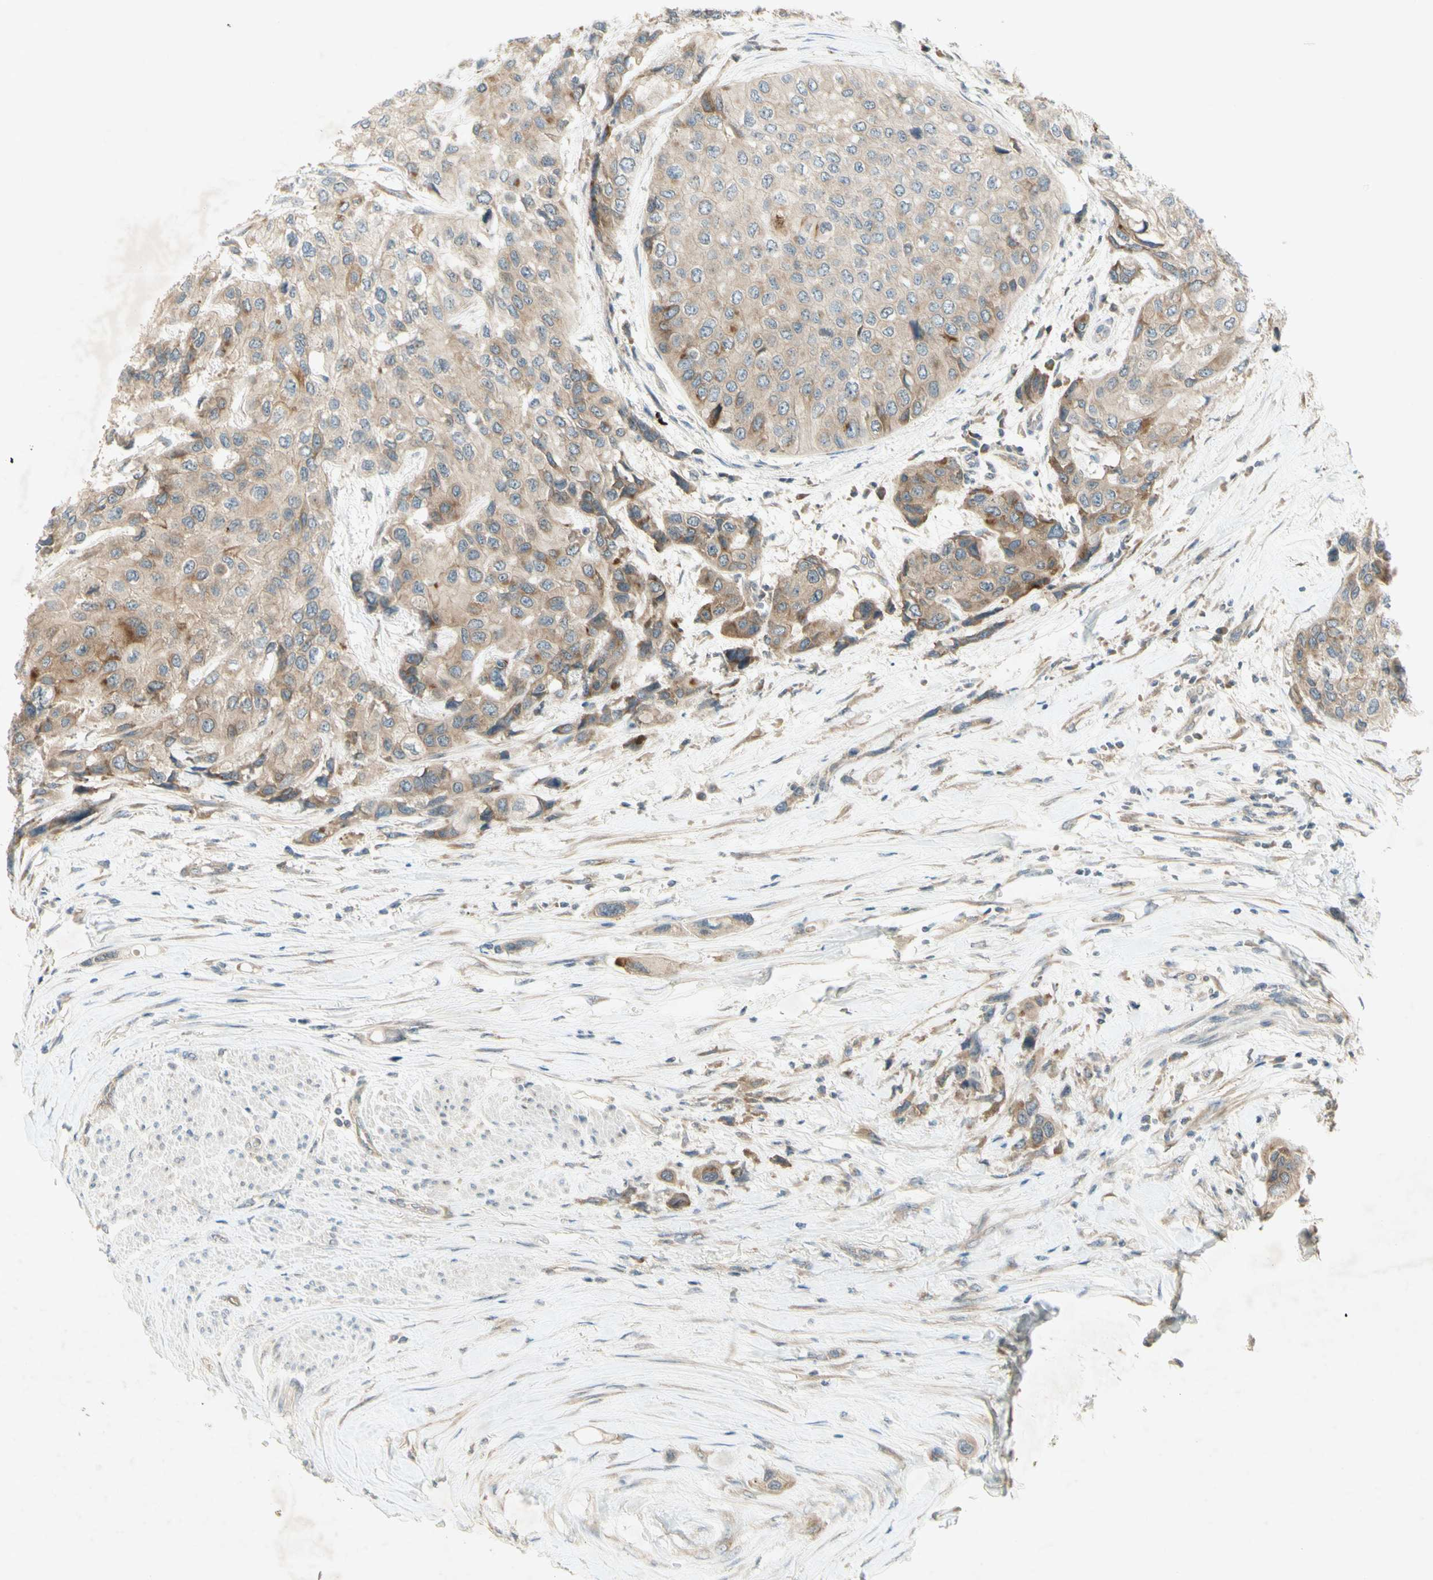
{"staining": {"intensity": "weak", "quantity": ">75%", "location": "cytoplasmic/membranous"}, "tissue": "urothelial cancer", "cell_type": "Tumor cells", "image_type": "cancer", "snomed": [{"axis": "morphology", "description": "Urothelial carcinoma, High grade"}, {"axis": "topography", "description": "Urinary bladder"}], "caption": "Protein staining of urothelial cancer tissue demonstrates weak cytoplasmic/membranous expression in approximately >75% of tumor cells.", "gene": "ETF1", "patient": {"sex": "female", "age": 56}}